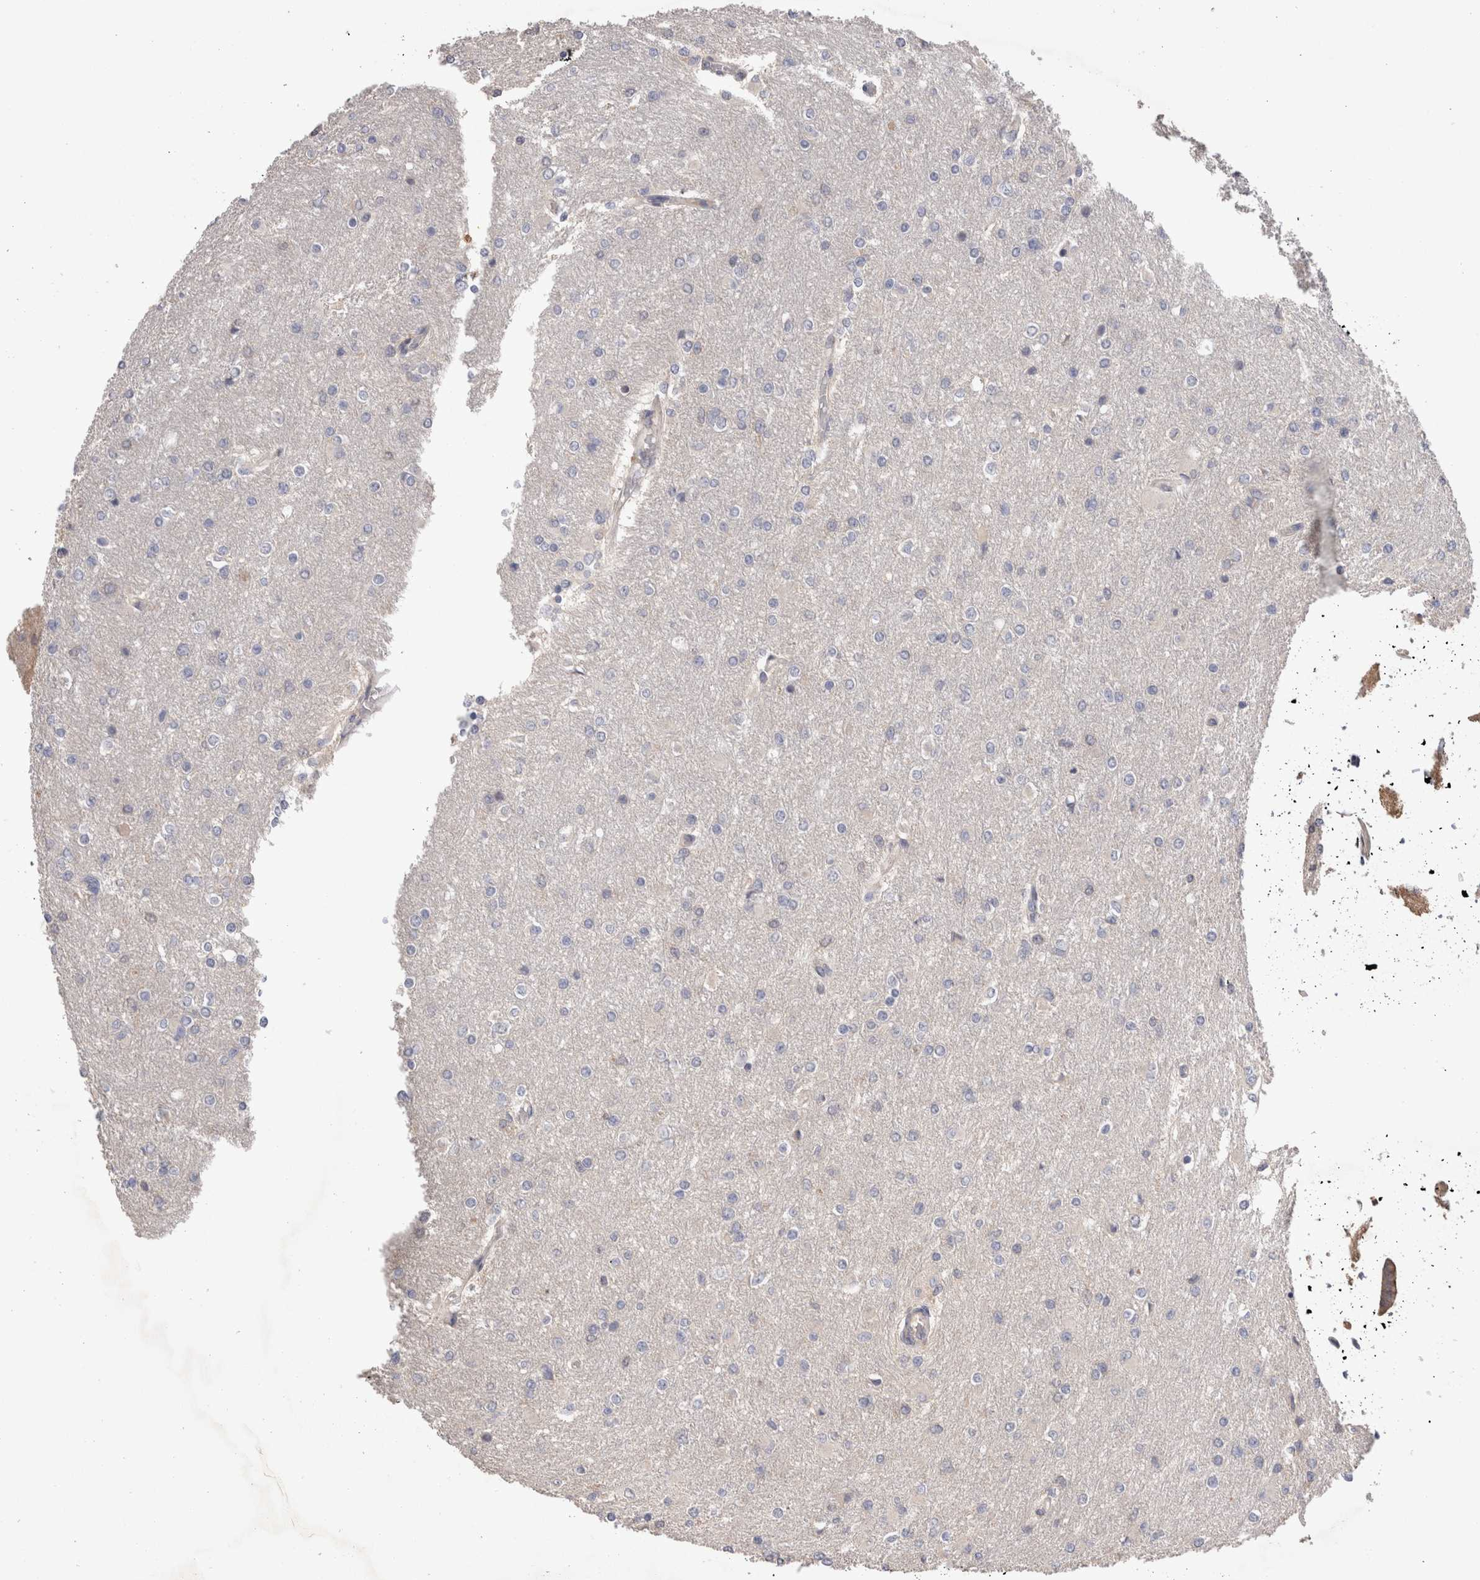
{"staining": {"intensity": "negative", "quantity": "none", "location": "none"}, "tissue": "glioma", "cell_type": "Tumor cells", "image_type": "cancer", "snomed": [{"axis": "morphology", "description": "Glioma, malignant, High grade"}, {"axis": "topography", "description": "Cerebral cortex"}], "caption": "Tumor cells are negative for brown protein staining in malignant glioma (high-grade). (DAB (3,3'-diaminobenzidine) immunohistochemistry (IHC), high magnification).", "gene": "OTOR", "patient": {"sex": "female", "age": 36}}